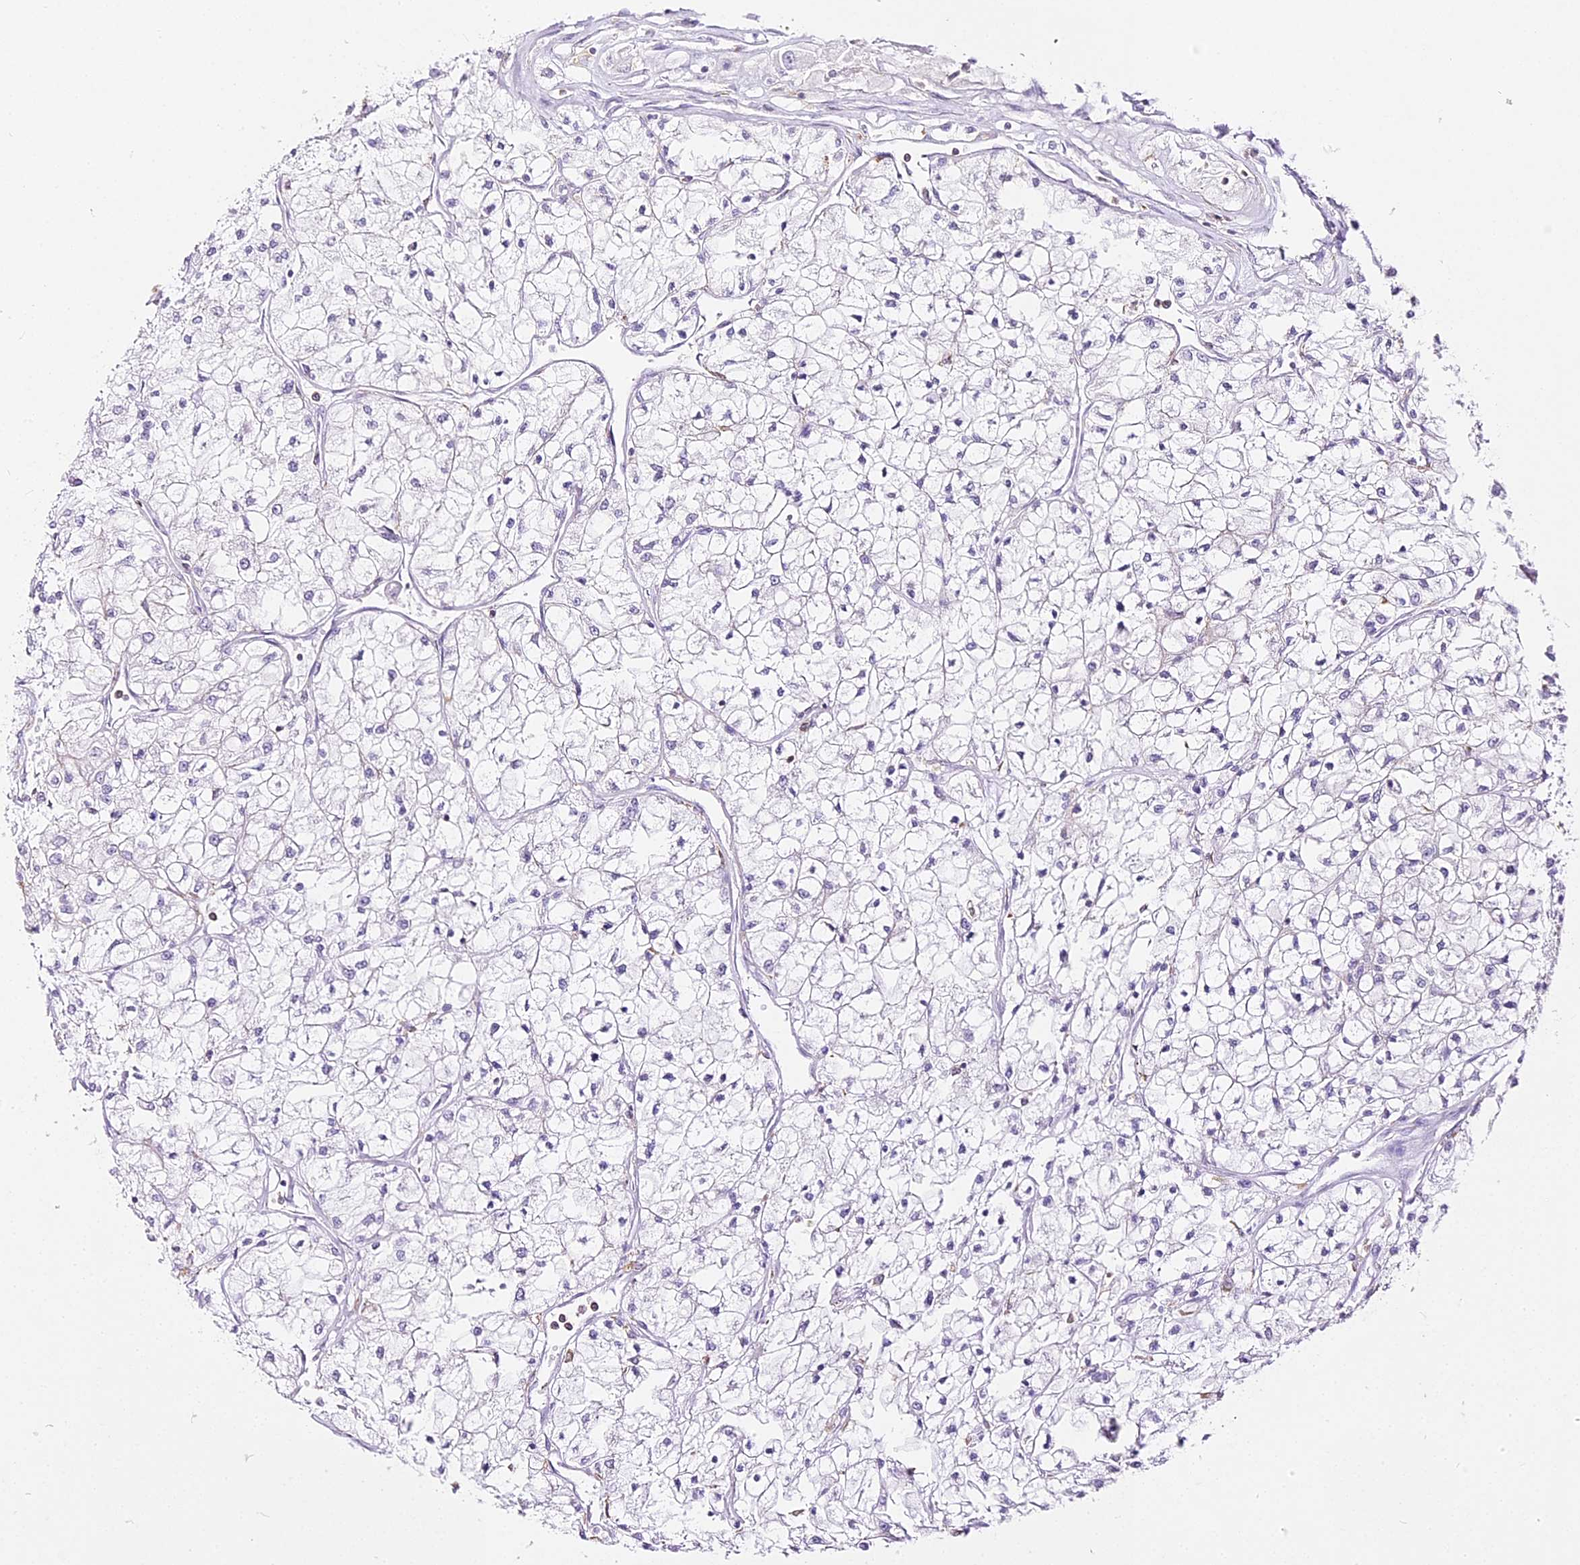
{"staining": {"intensity": "negative", "quantity": "none", "location": "none"}, "tissue": "renal cancer", "cell_type": "Tumor cells", "image_type": "cancer", "snomed": [{"axis": "morphology", "description": "Adenocarcinoma, NOS"}, {"axis": "topography", "description": "Kidney"}], "caption": "Tumor cells show no significant expression in renal cancer (adenocarcinoma).", "gene": "DOCK2", "patient": {"sex": "male", "age": 80}}